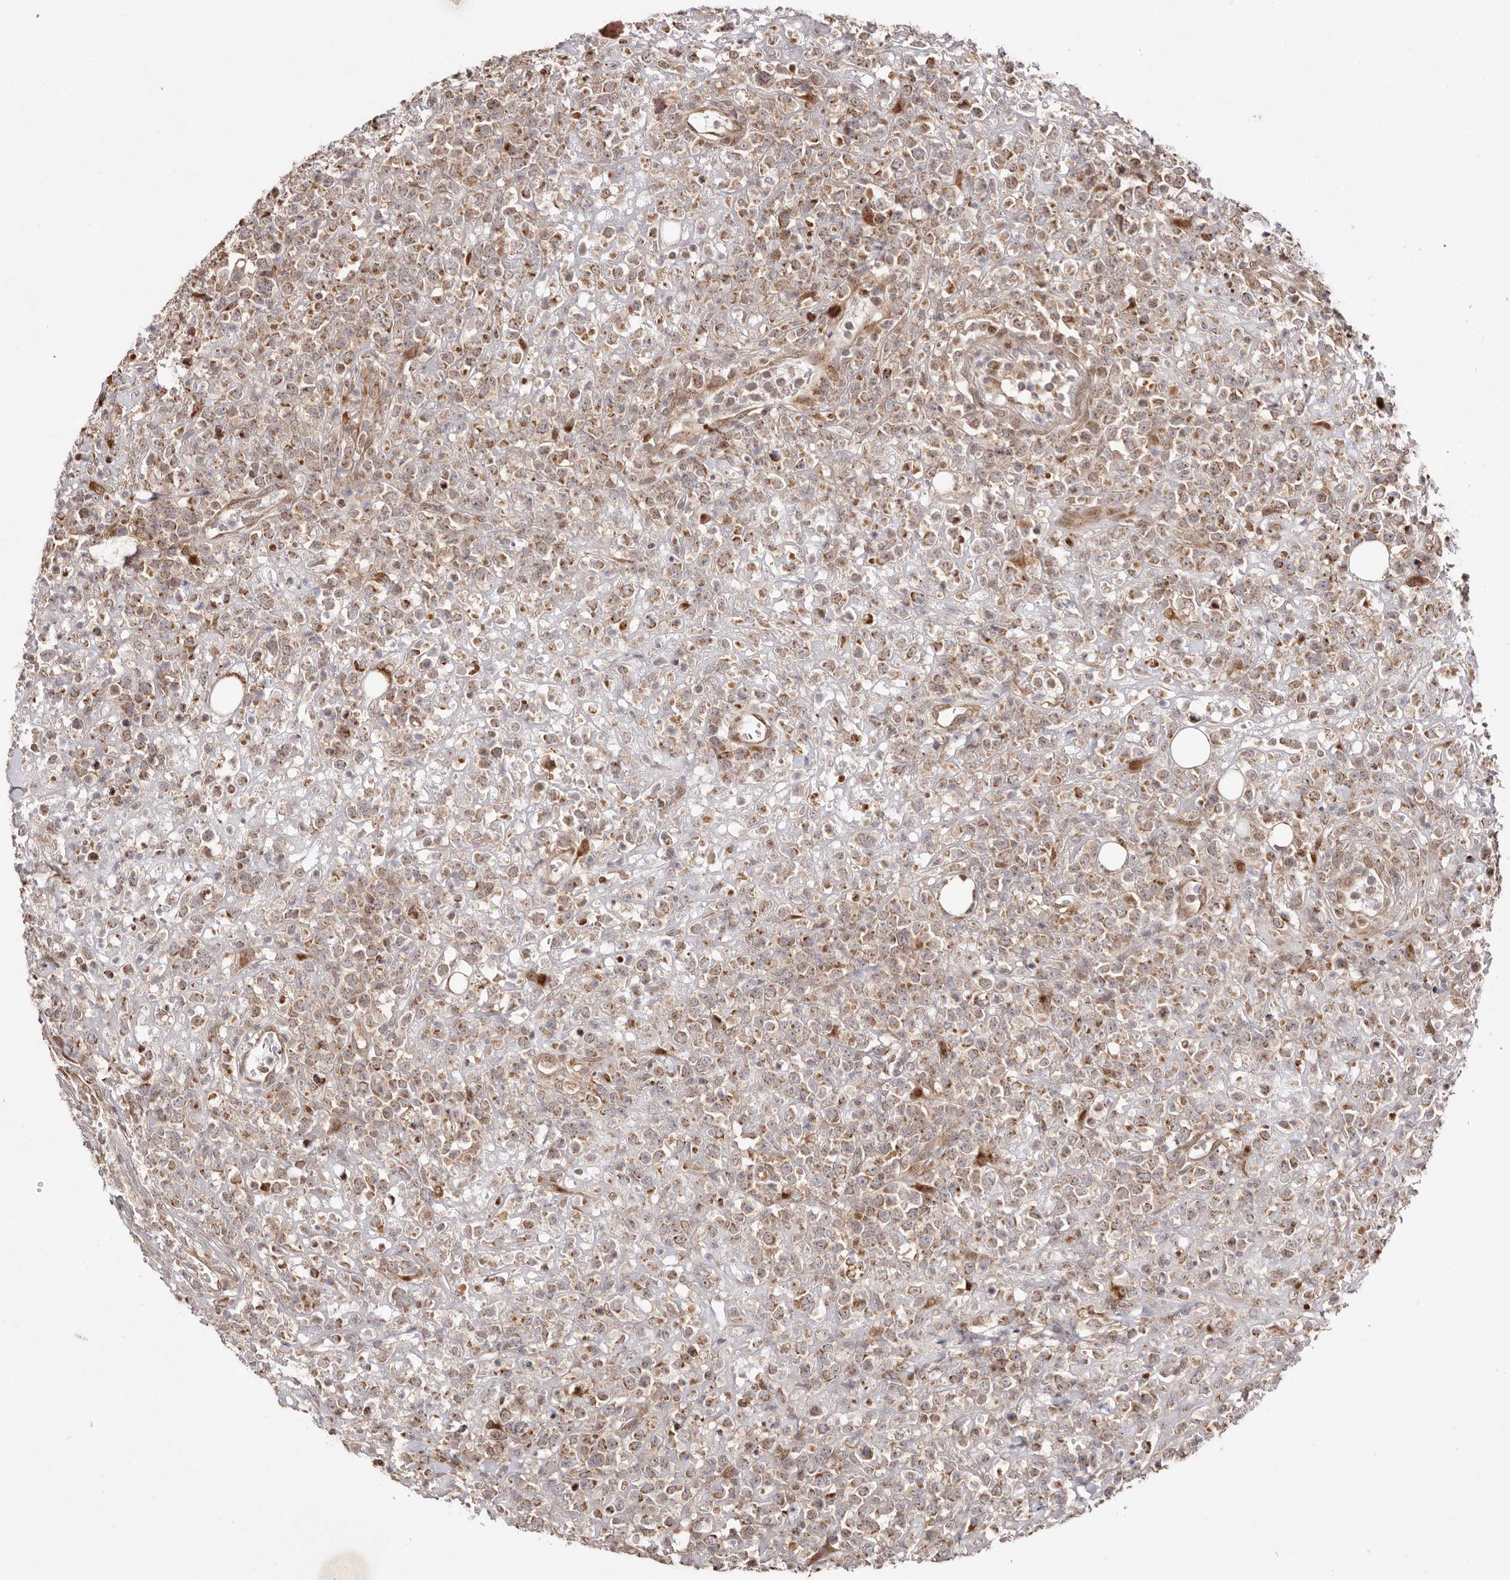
{"staining": {"intensity": "weak", "quantity": ">75%", "location": "cytoplasmic/membranous"}, "tissue": "lymphoma", "cell_type": "Tumor cells", "image_type": "cancer", "snomed": [{"axis": "morphology", "description": "Malignant lymphoma, non-Hodgkin's type, High grade"}, {"axis": "topography", "description": "Colon"}], "caption": "IHC histopathology image of lymphoma stained for a protein (brown), which displays low levels of weak cytoplasmic/membranous staining in about >75% of tumor cells.", "gene": "EGR3", "patient": {"sex": "female", "age": 53}}